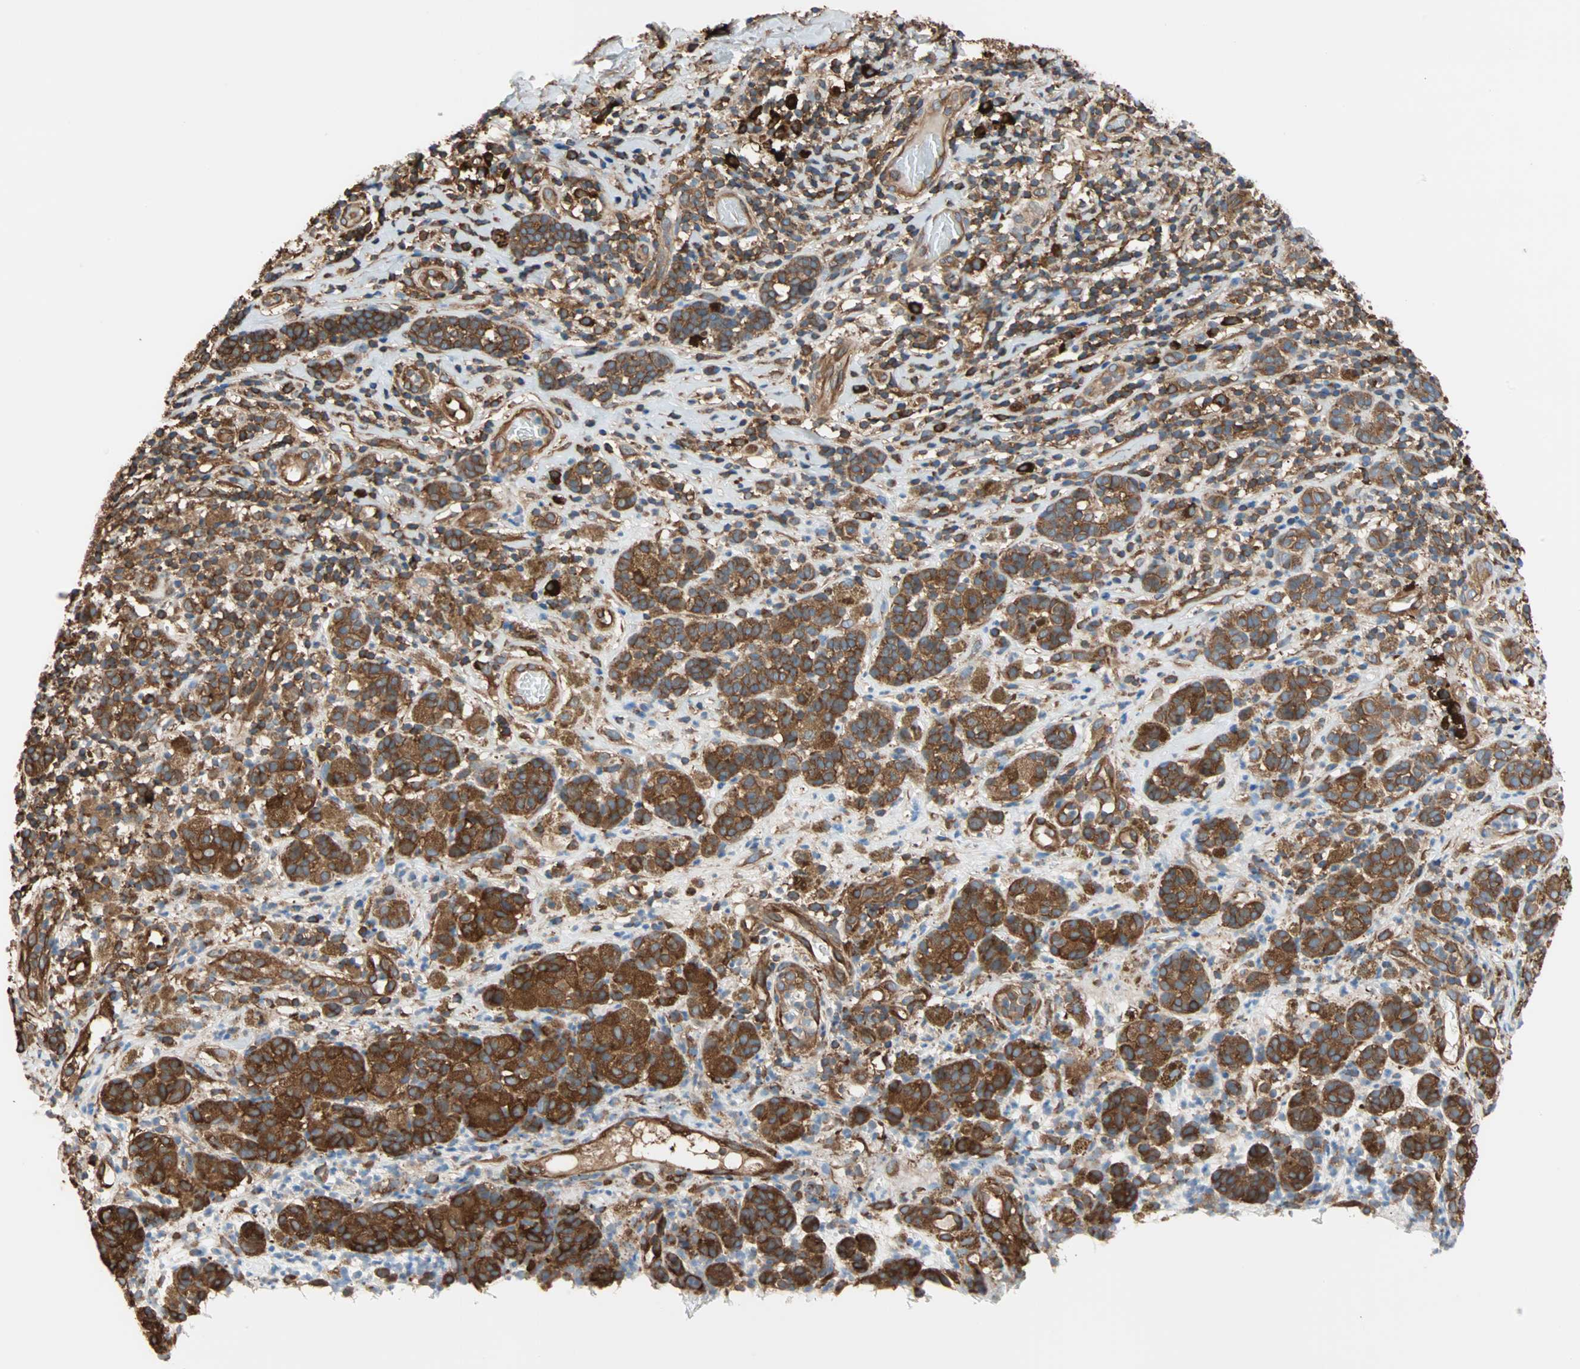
{"staining": {"intensity": "strong", "quantity": ">75%", "location": "cytoplasmic/membranous"}, "tissue": "melanoma", "cell_type": "Tumor cells", "image_type": "cancer", "snomed": [{"axis": "morphology", "description": "Malignant melanoma, NOS"}, {"axis": "topography", "description": "Skin"}], "caption": "About >75% of tumor cells in human melanoma reveal strong cytoplasmic/membranous protein expression as visualized by brown immunohistochemical staining.", "gene": "EEF2", "patient": {"sex": "male", "age": 64}}